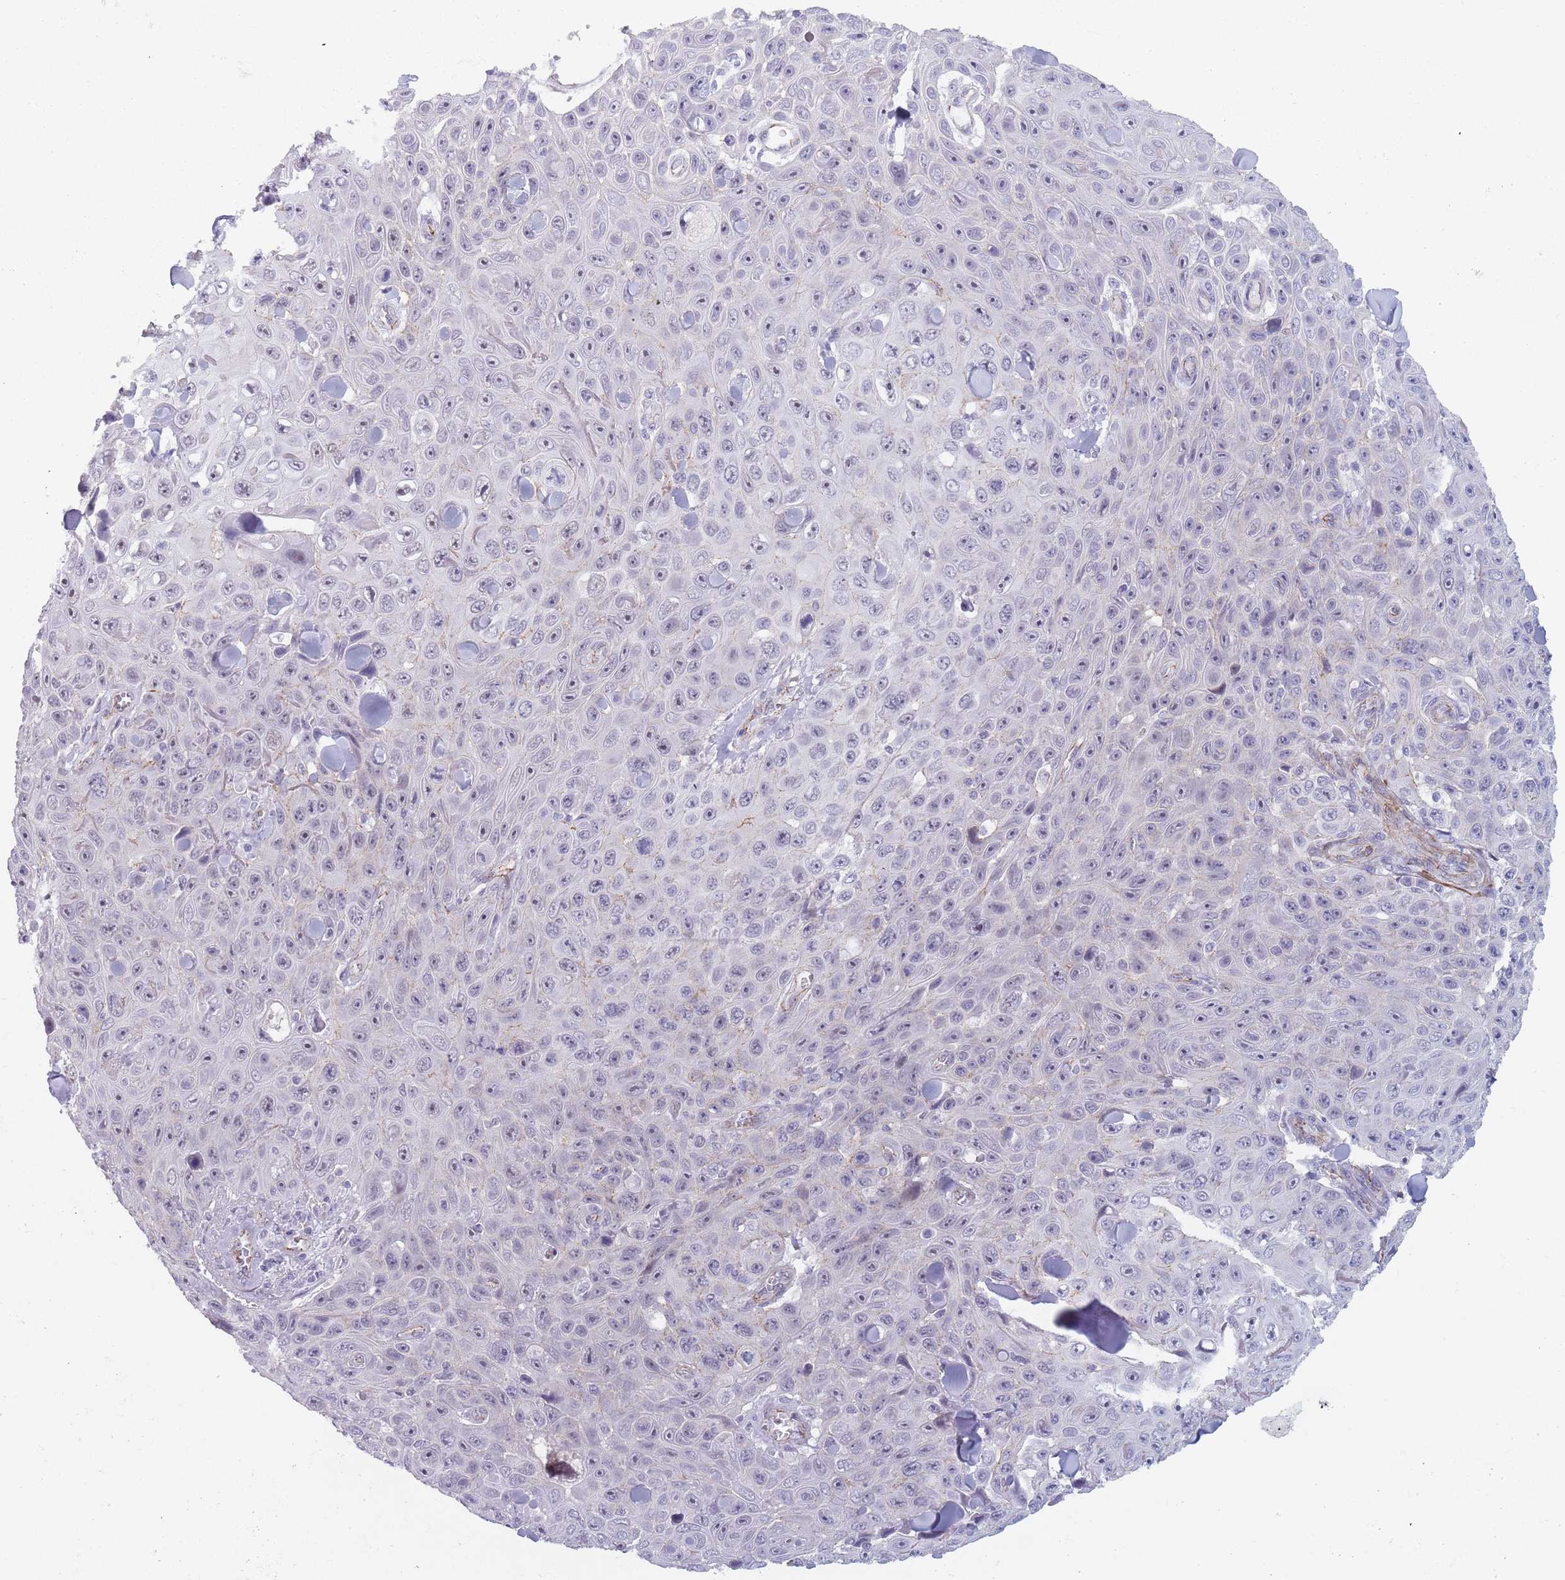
{"staining": {"intensity": "negative", "quantity": "none", "location": "none"}, "tissue": "skin cancer", "cell_type": "Tumor cells", "image_type": "cancer", "snomed": [{"axis": "morphology", "description": "Squamous cell carcinoma, NOS"}, {"axis": "topography", "description": "Skin"}], "caption": "Human squamous cell carcinoma (skin) stained for a protein using immunohistochemistry (IHC) displays no expression in tumor cells.", "gene": "OR5A2", "patient": {"sex": "male", "age": 82}}